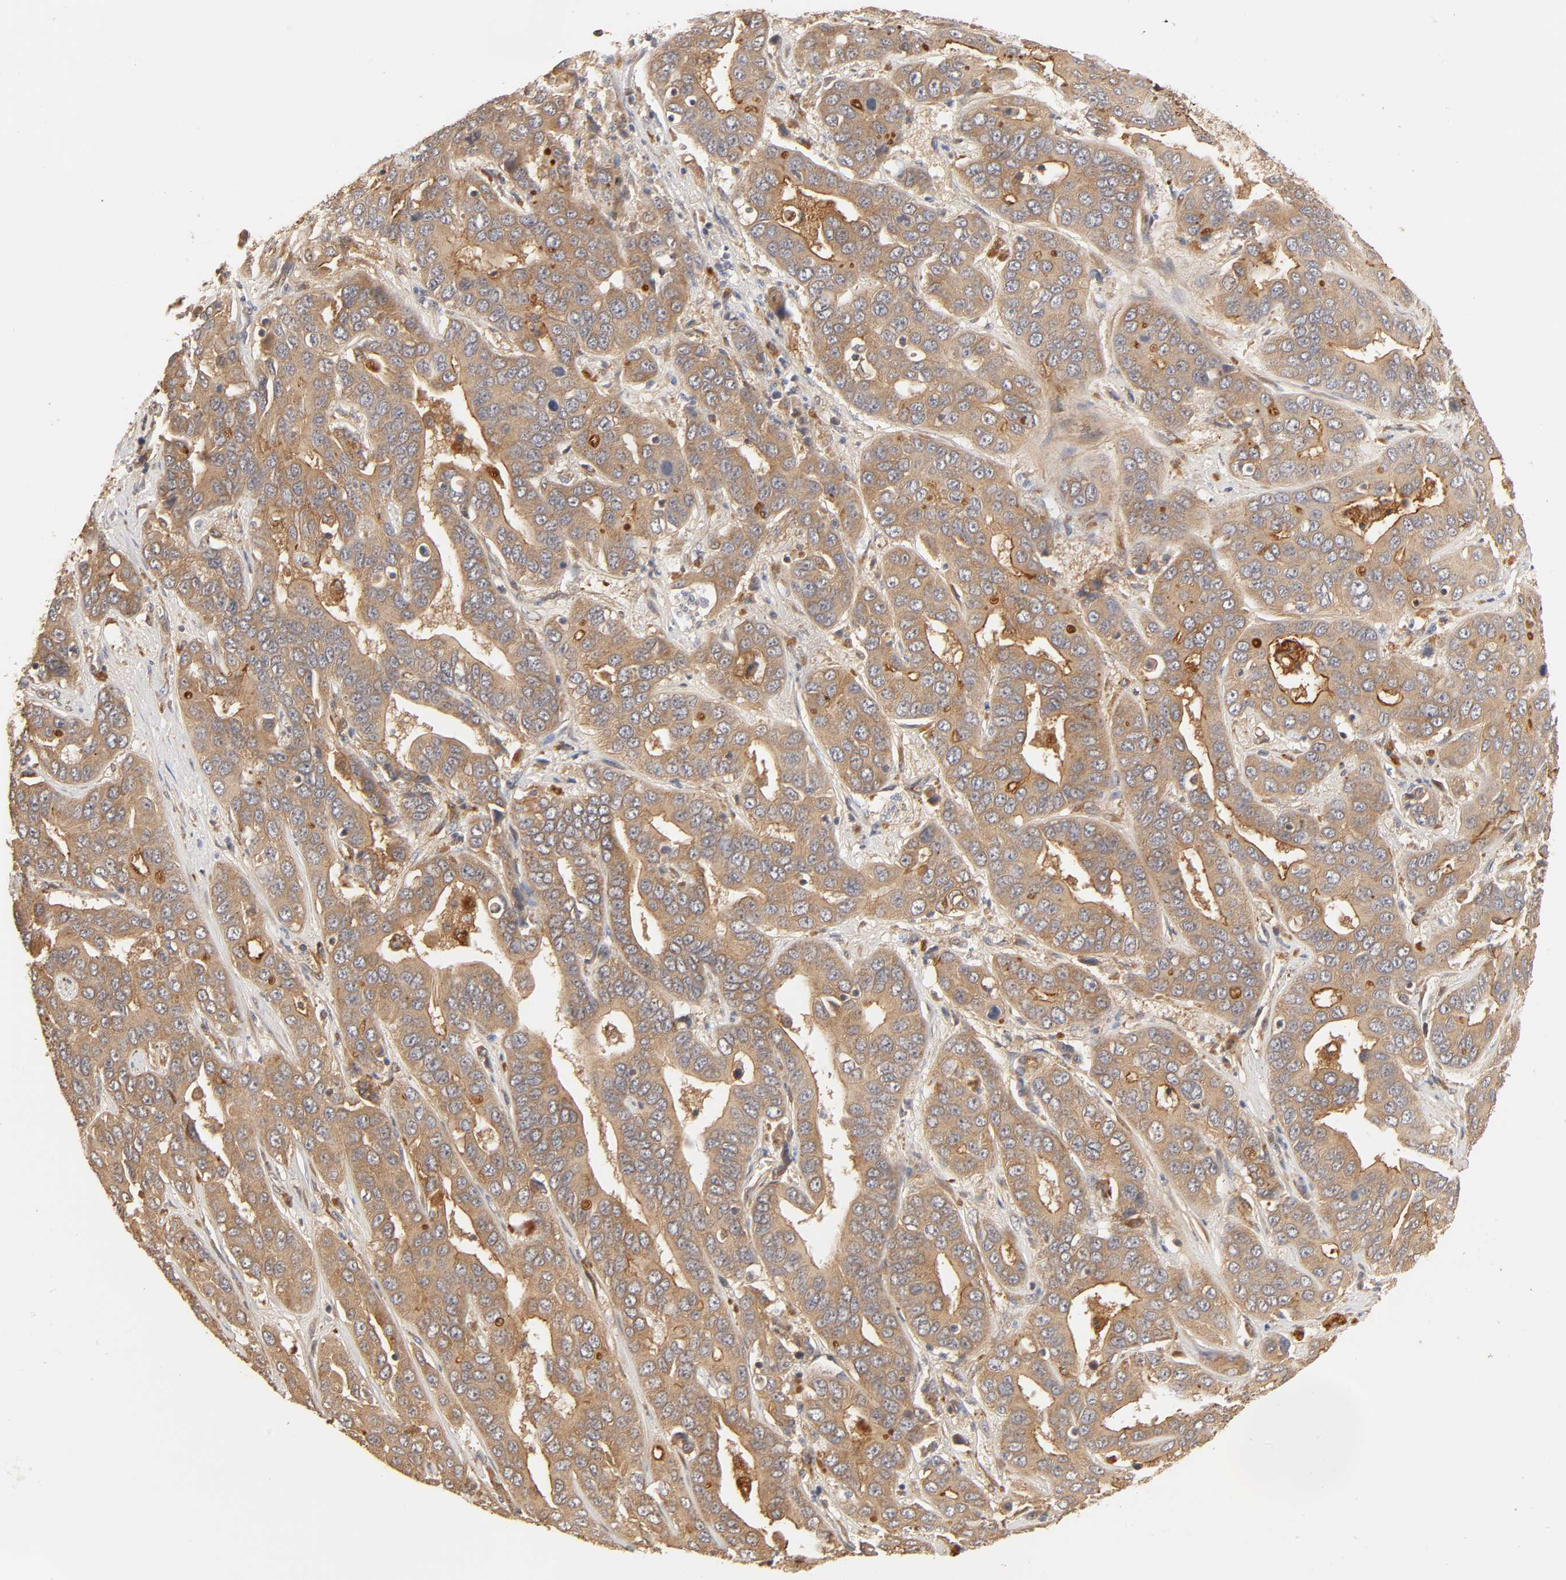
{"staining": {"intensity": "moderate", "quantity": ">75%", "location": "cytoplasmic/membranous"}, "tissue": "liver cancer", "cell_type": "Tumor cells", "image_type": "cancer", "snomed": [{"axis": "morphology", "description": "Cholangiocarcinoma"}, {"axis": "topography", "description": "Liver"}], "caption": "IHC histopathology image of neoplastic tissue: liver cholangiocarcinoma stained using immunohistochemistry (IHC) reveals medium levels of moderate protein expression localized specifically in the cytoplasmic/membranous of tumor cells, appearing as a cytoplasmic/membranous brown color.", "gene": "EPS8", "patient": {"sex": "female", "age": 52}}